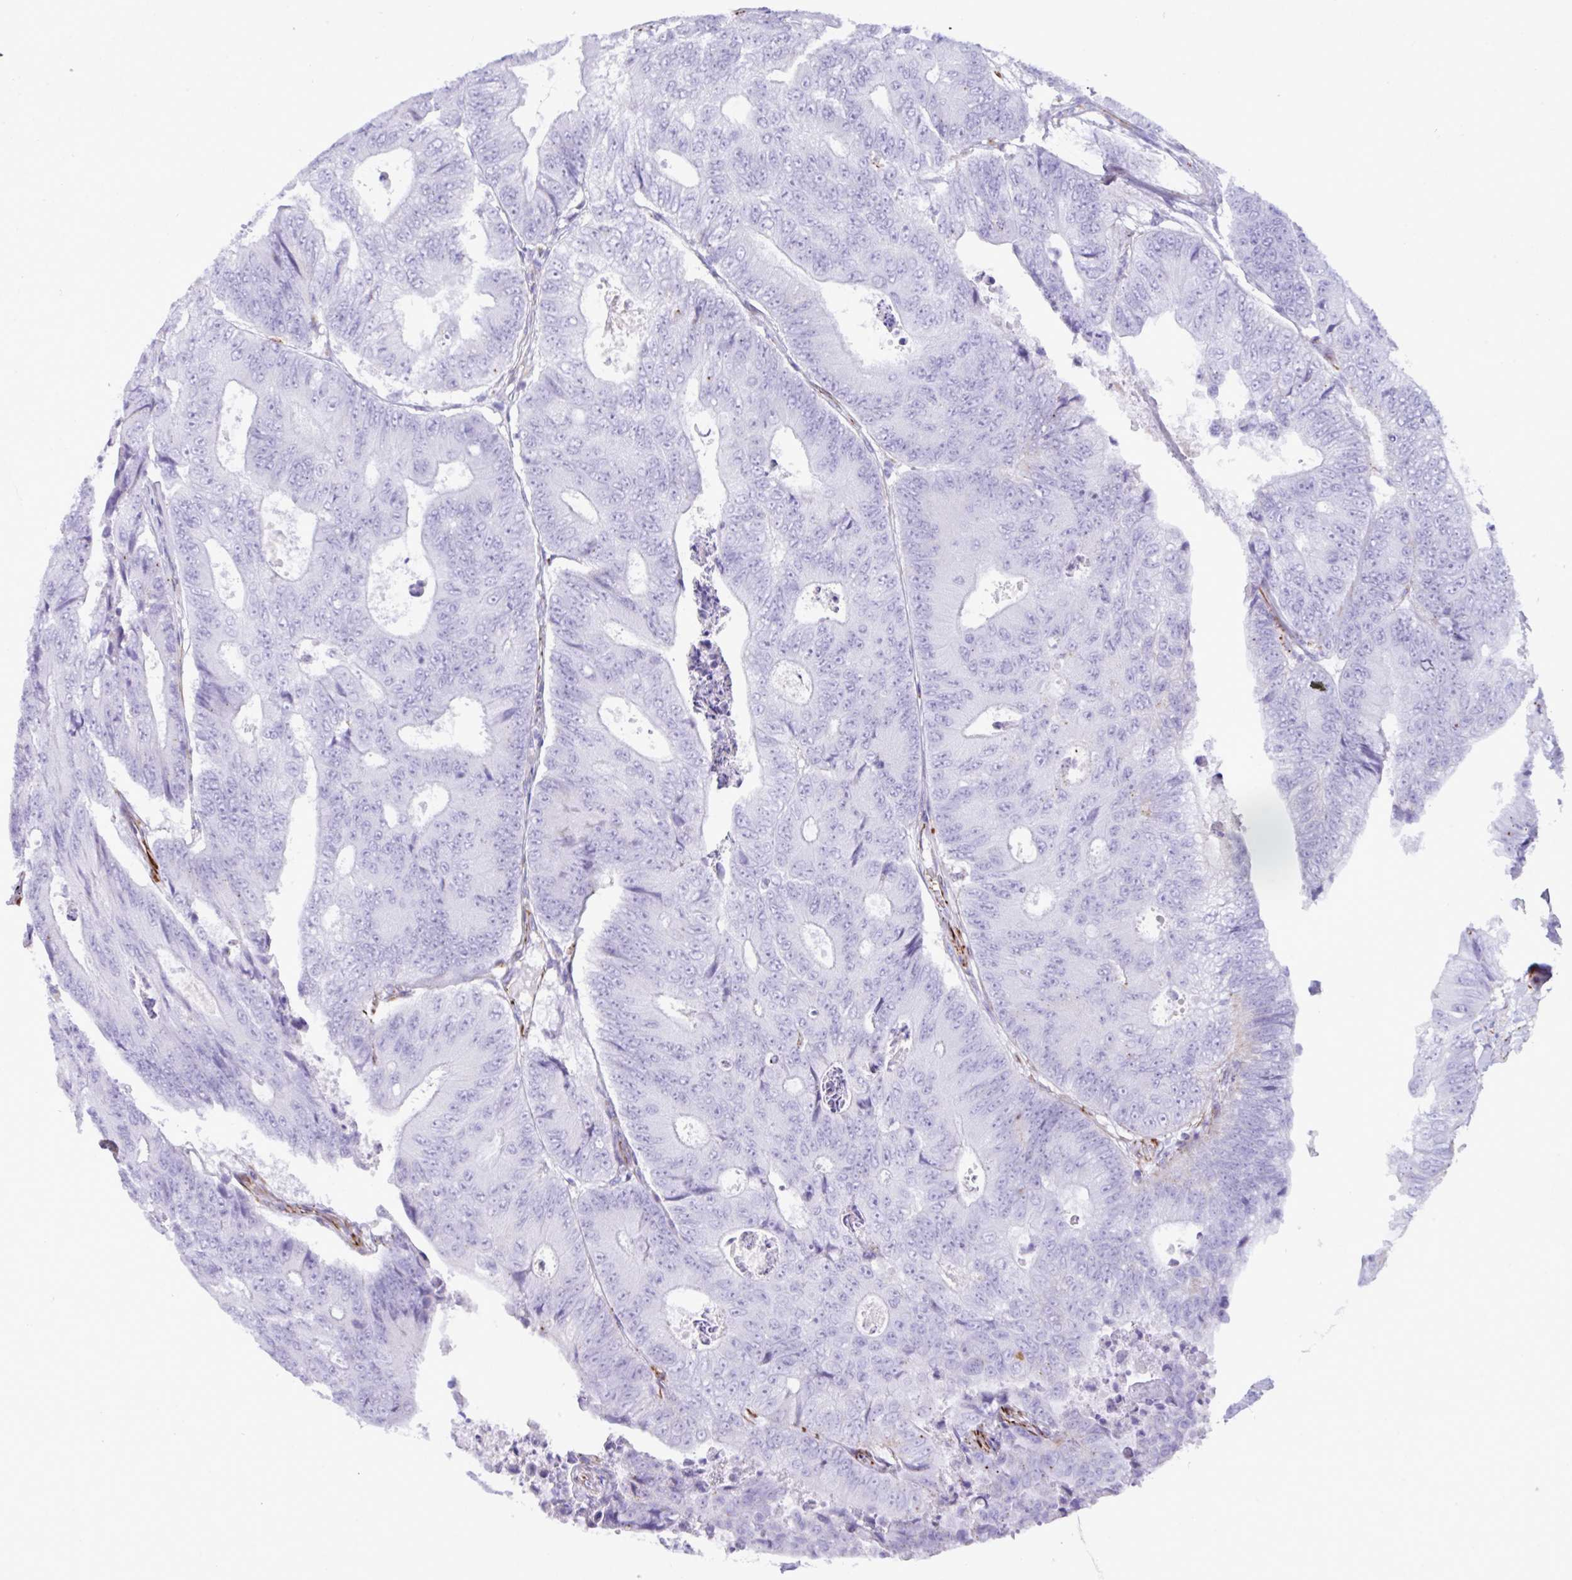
{"staining": {"intensity": "negative", "quantity": "none", "location": "none"}, "tissue": "colorectal cancer", "cell_type": "Tumor cells", "image_type": "cancer", "snomed": [{"axis": "morphology", "description": "Adenocarcinoma, NOS"}, {"axis": "topography", "description": "Colon"}], "caption": "Tumor cells are negative for protein expression in human colorectal adenocarcinoma.", "gene": "SMAD5", "patient": {"sex": "female", "age": 48}}